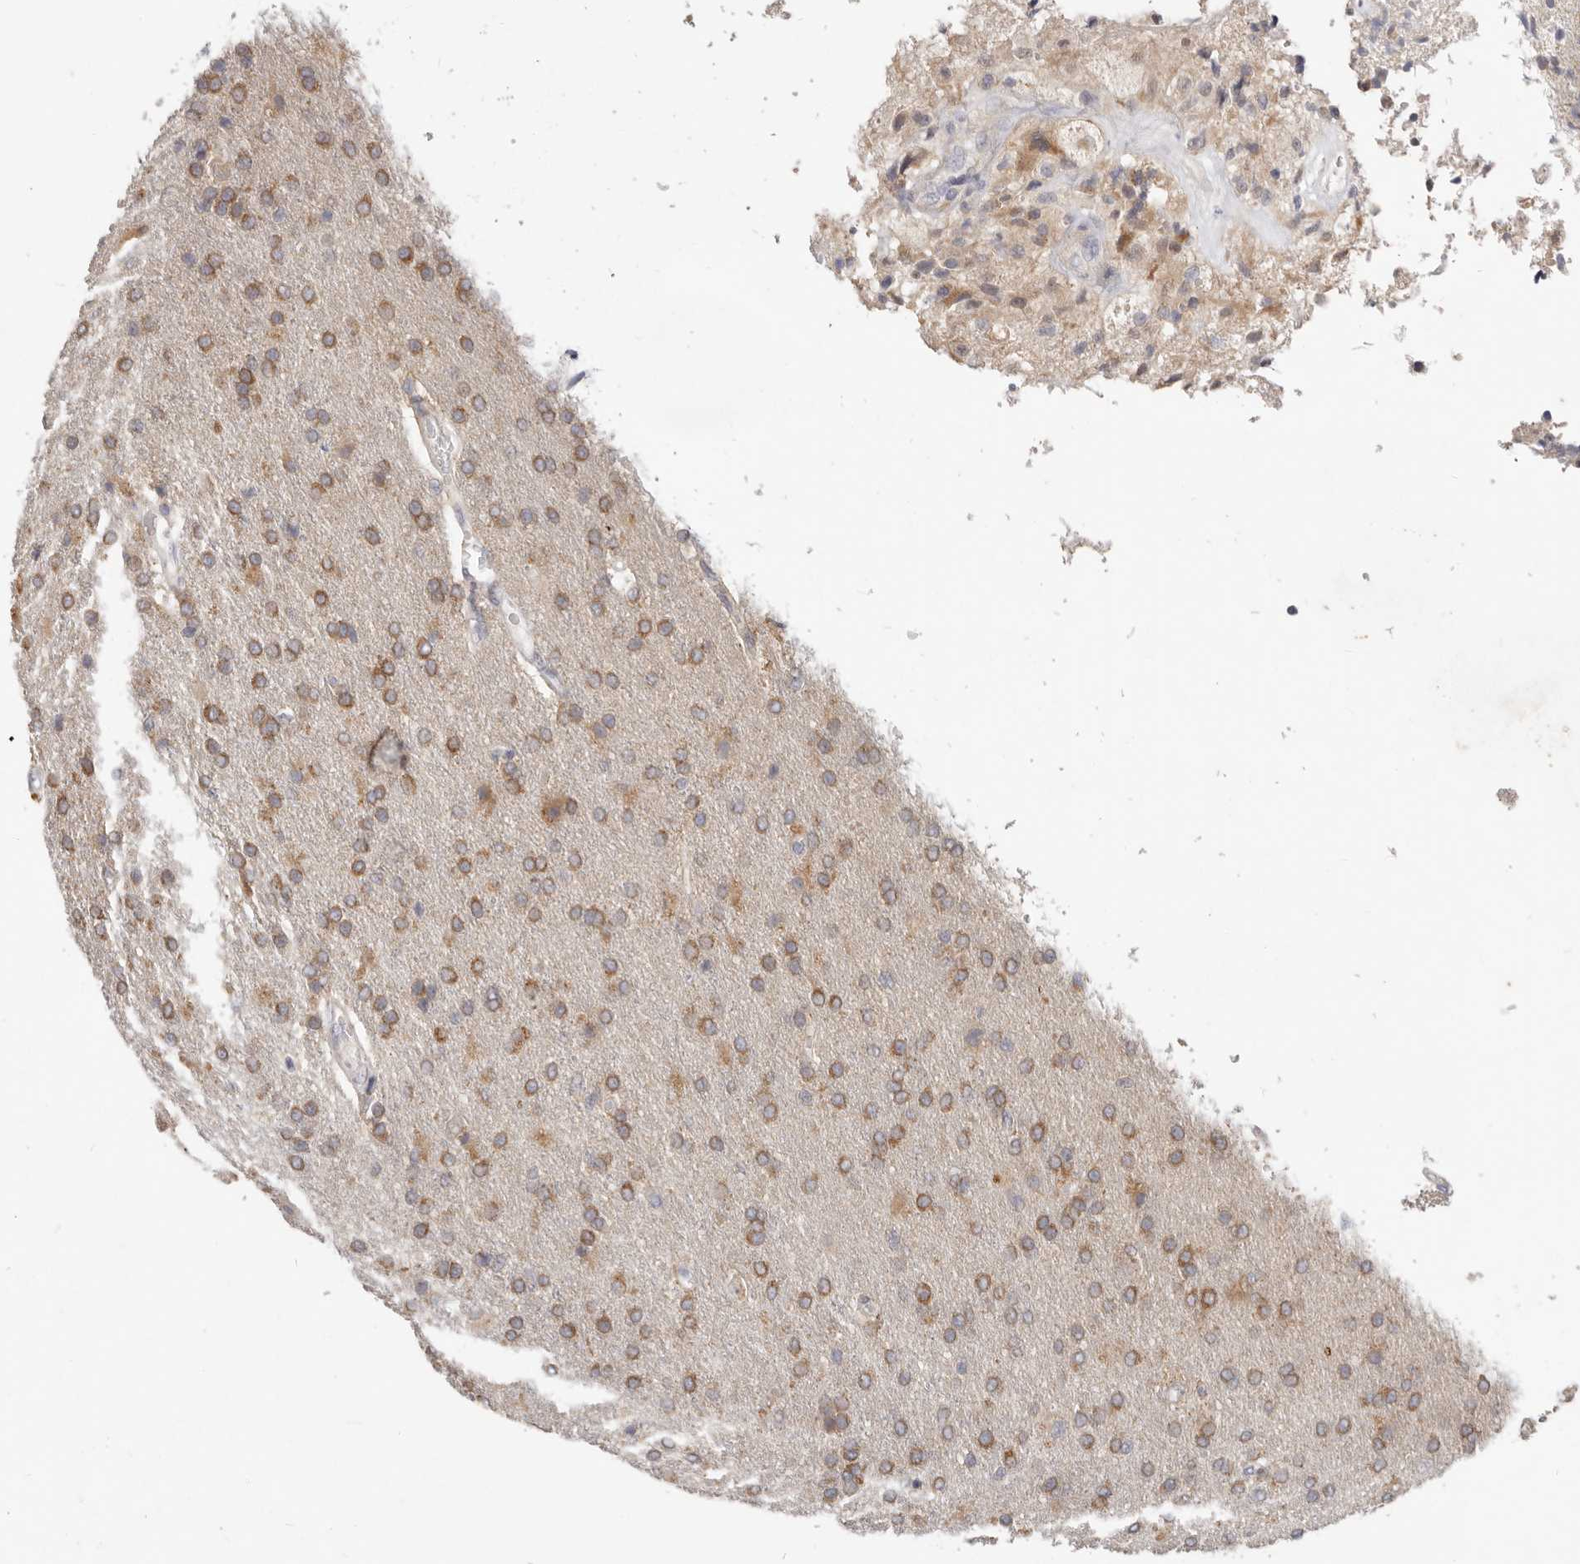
{"staining": {"intensity": "moderate", "quantity": ">75%", "location": "cytoplasmic/membranous"}, "tissue": "glioma", "cell_type": "Tumor cells", "image_type": "cancer", "snomed": [{"axis": "morphology", "description": "Glioma, malignant, High grade"}, {"axis": "topography", "description": "Brain"}], "caption": "DAB immunohistochemical staining of human malignant high-grade glioma reveals moderate cytoplasmic/membranous protein staining in approximately >75% of tumor cells.", "gene": "WDR77", "patient": {"sex": "male", "age": 72}}